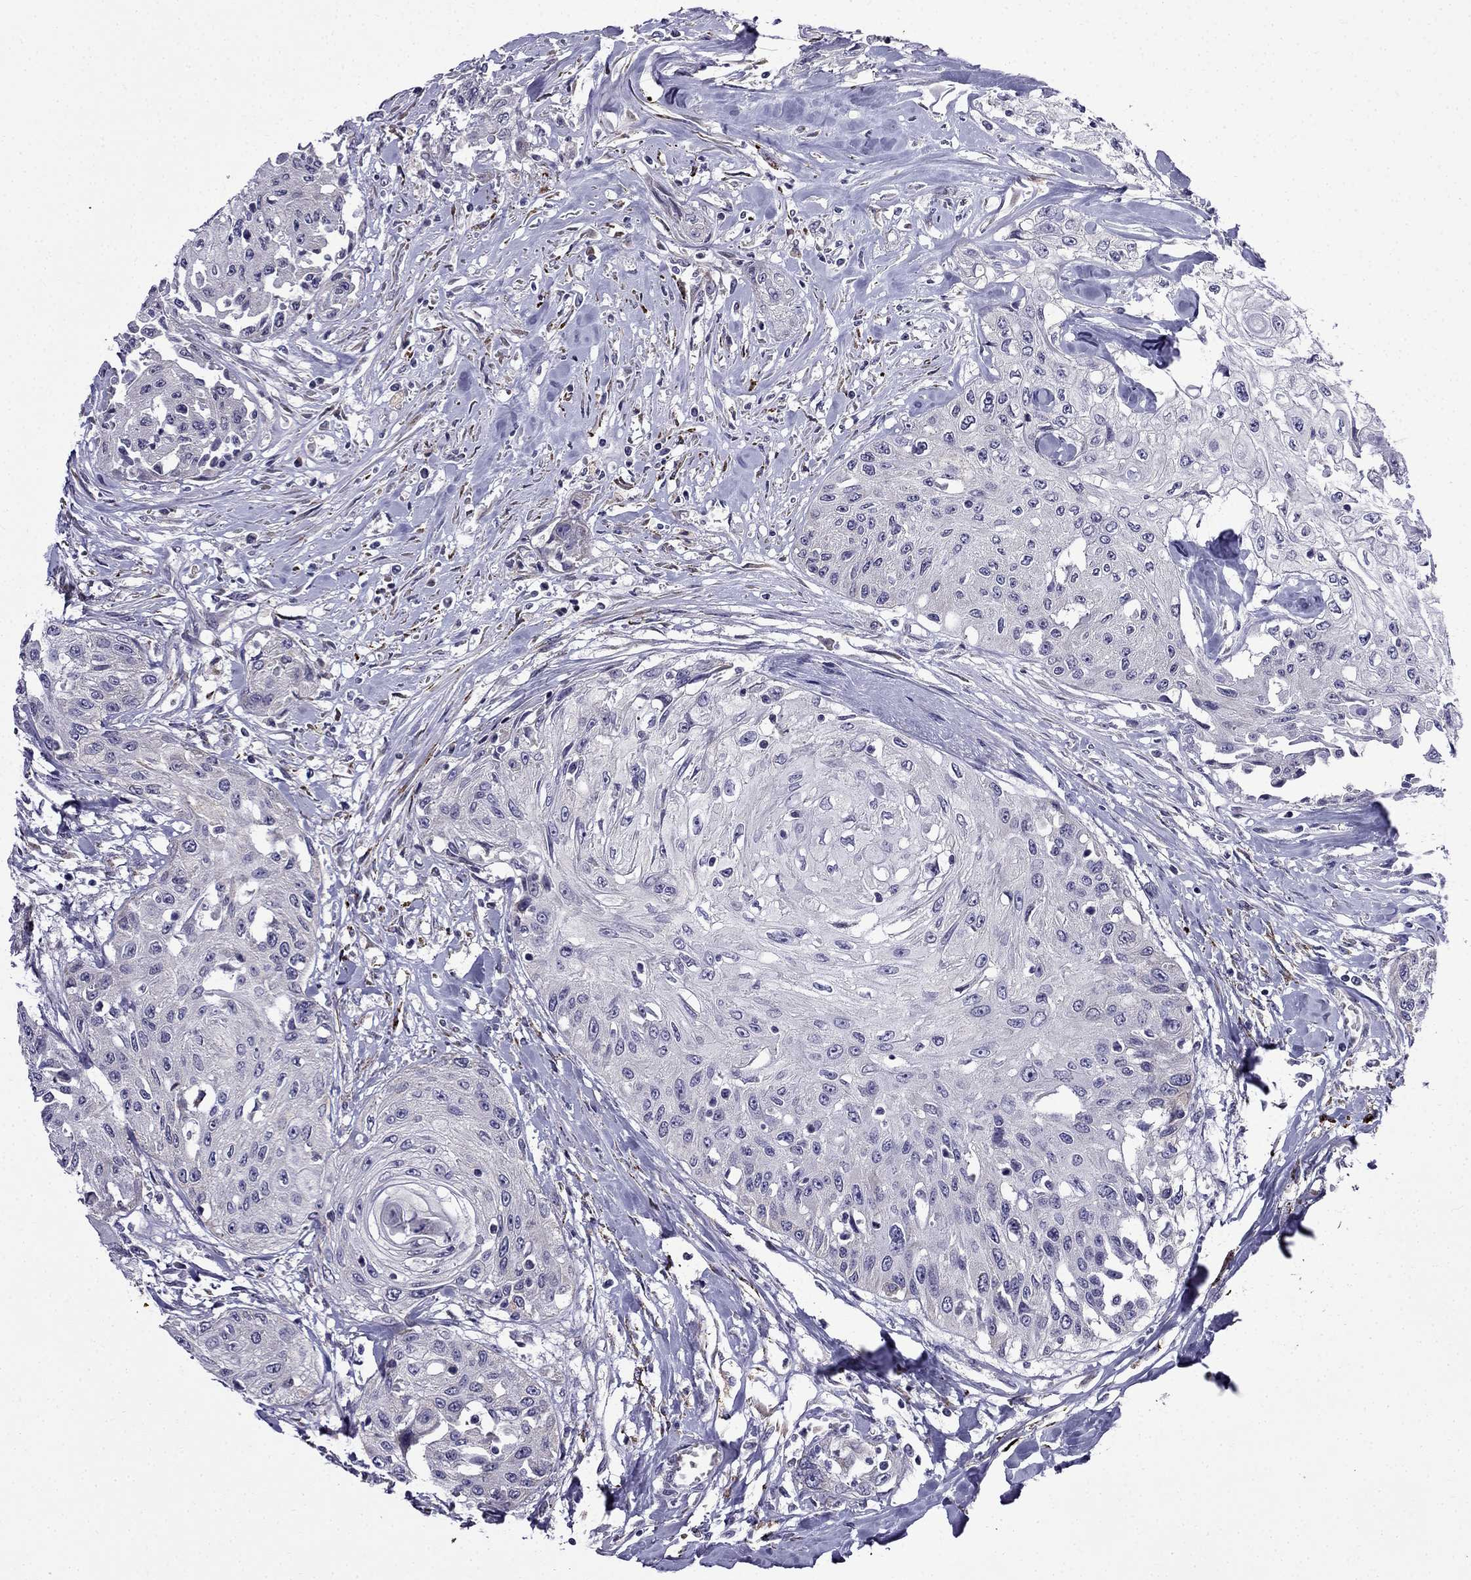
{"staining": {"intensity": "negative", "quantity": "none", "location": "none"}, "tissue": "head and neck cancer", "cell_type": "Tumor cells", "image_type": "cancer", "snomed": [{"axis": "morphology", "description": "Normal tissue, NOS"}, {"axis": "morphology", "description": "Squamous cell carcinoma, NOS"}, {"axis": "topography", "description": "Oral tissue"}, {"axis": "topography", "description": "Peripheral nerve tissue"}, {"axis": "topography", "description": "Head-Neck"}], "caption": "This is an IHC image of human head and neck cancer. There is no expression in tumor cells.", "gene": "PI16", "patient": {"sex": "female", "age": 59}}